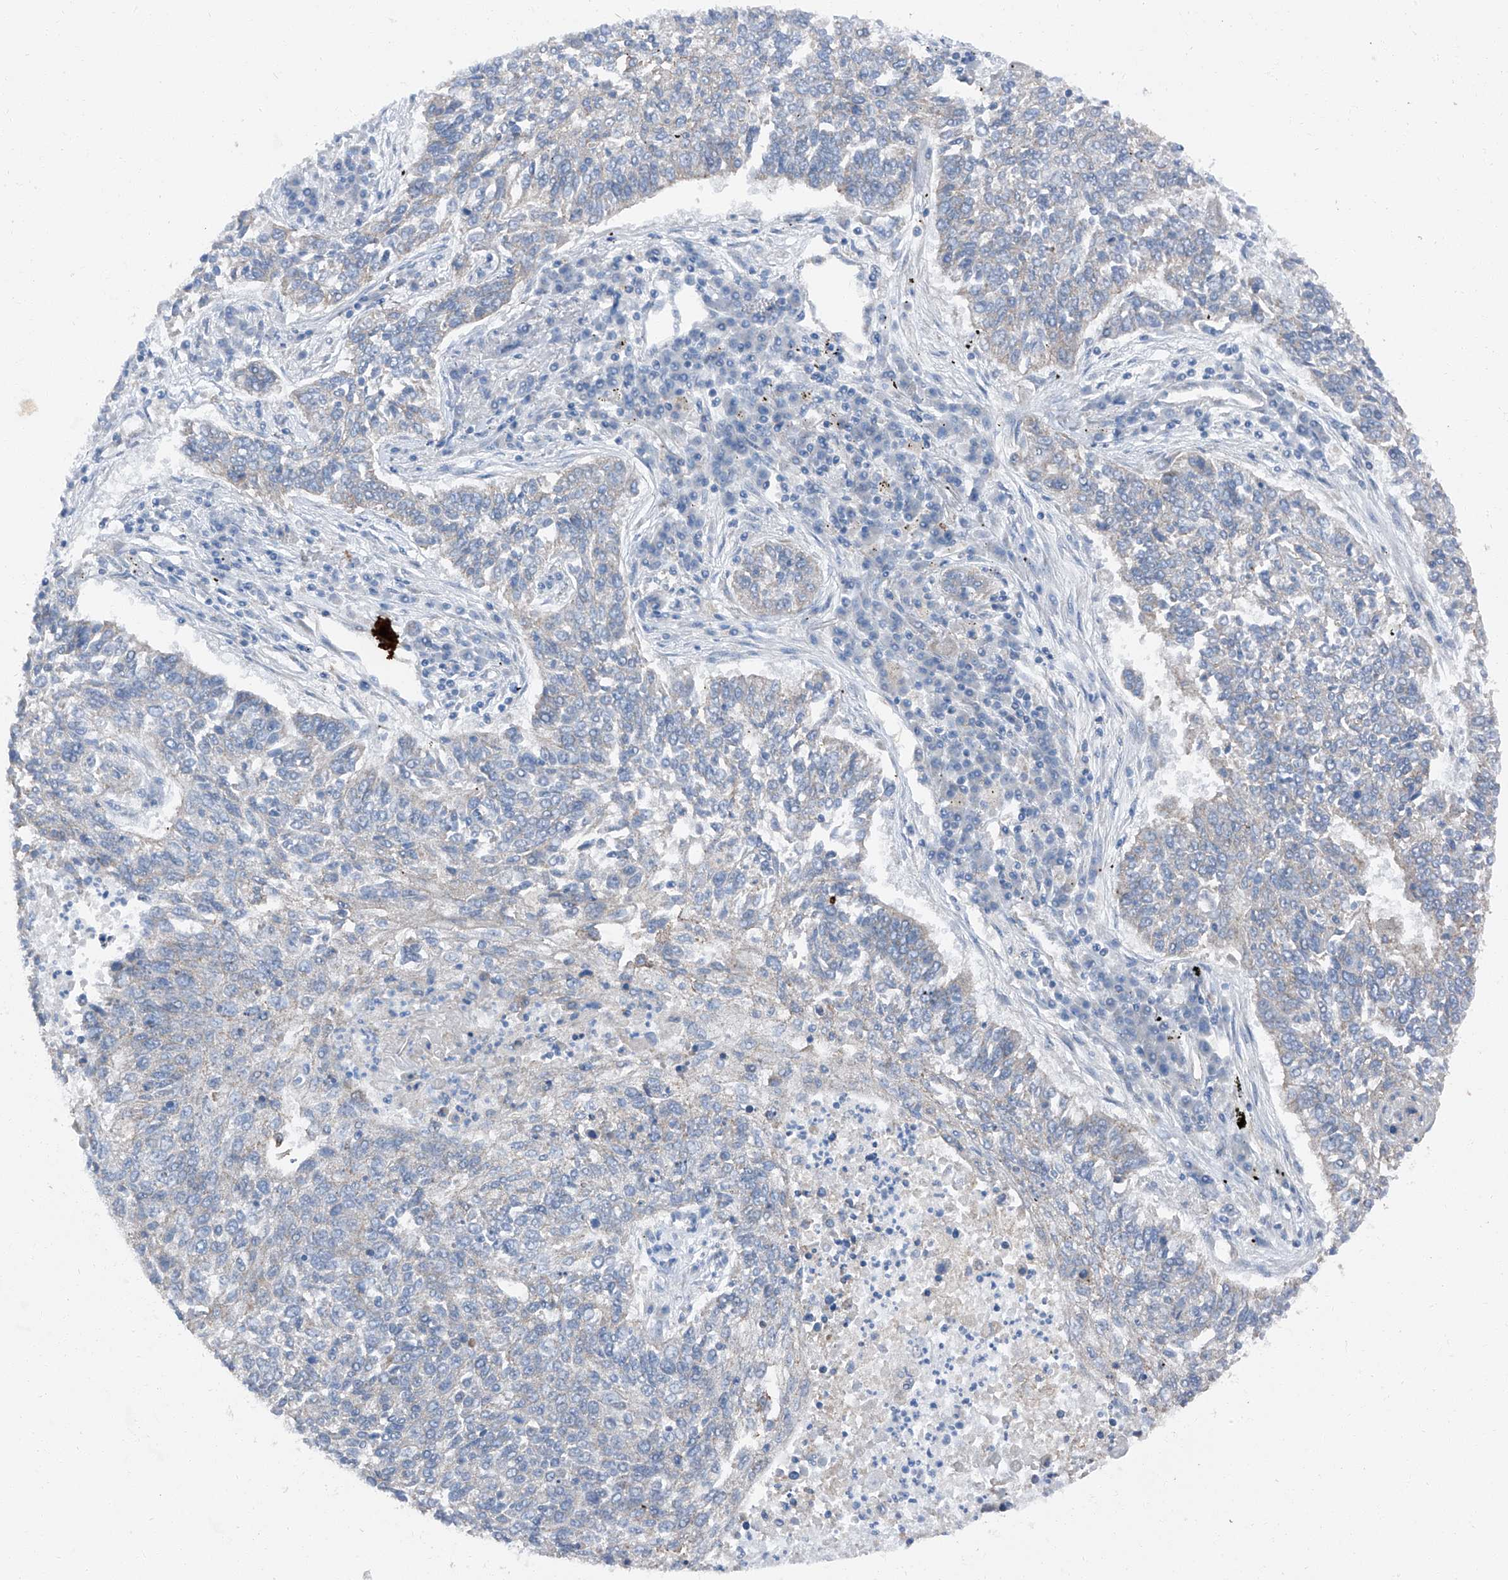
{"staining": {"intensity": "negative", "quantity": "none", "location": "none"}, "tissue": "lung cancer", "cell_type": "Tumor cells", "image_type": "cancer", "snomed": [{"axis": "morphology", "description": "Normal tissue, NOS"}, {"axis": "morphology", "description": "Squamous cell carcinoma, NOS"}, {"axis": "topography", "description": "Cartilage tissue"}, {"axis": "topography", "description": "Bronchus"}, {"axis": "topography", "description": "Lung"}], "caption": "An image of lung cancer stained for a protein exhibits no brown staining in tumor cells.", "gene": "GPR142", "patient": {"sex": "female", "age": 49}}